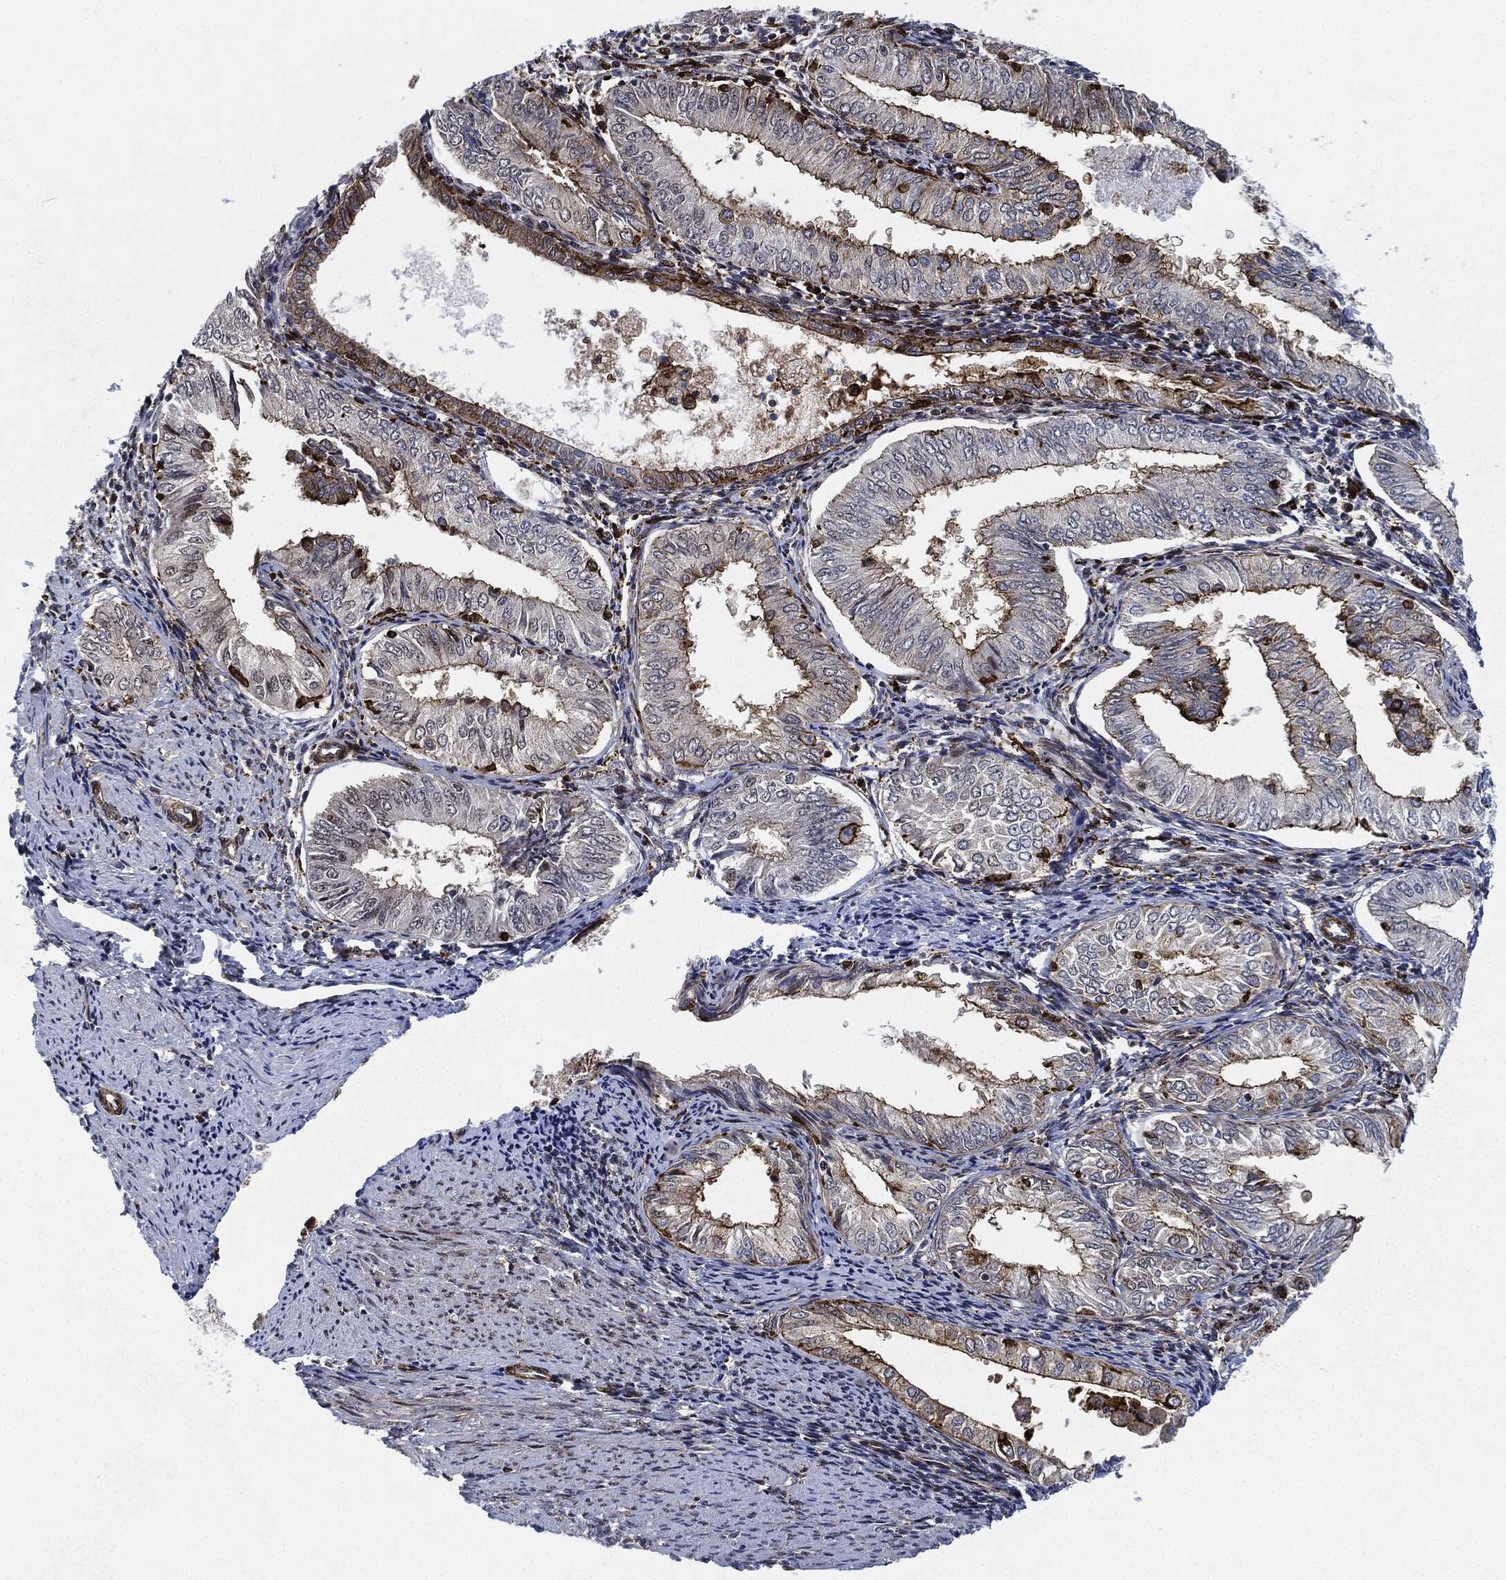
{"staining": {"intensity": "strong", "quantity": "25%-75%", "location": "cytoplasmic/membranous"}, "tissue": "endometrial cancer", "cell_type": "Tumor cells", "image_type": "cancer", "snomed": [{"axis": "morphology", "description": "Adenocarcinoma, NOS"}, {"axis": "topography", "description": "Endometrium"}], "caption": "Tumor cells exhibit high levels of strong cytoplasmic/membranous expression in approximately 25%-75% of cells in human endometrial adenocarcinoma.", "gene": "NANOS3", "patient": {"sex": "female", "age": 53}}